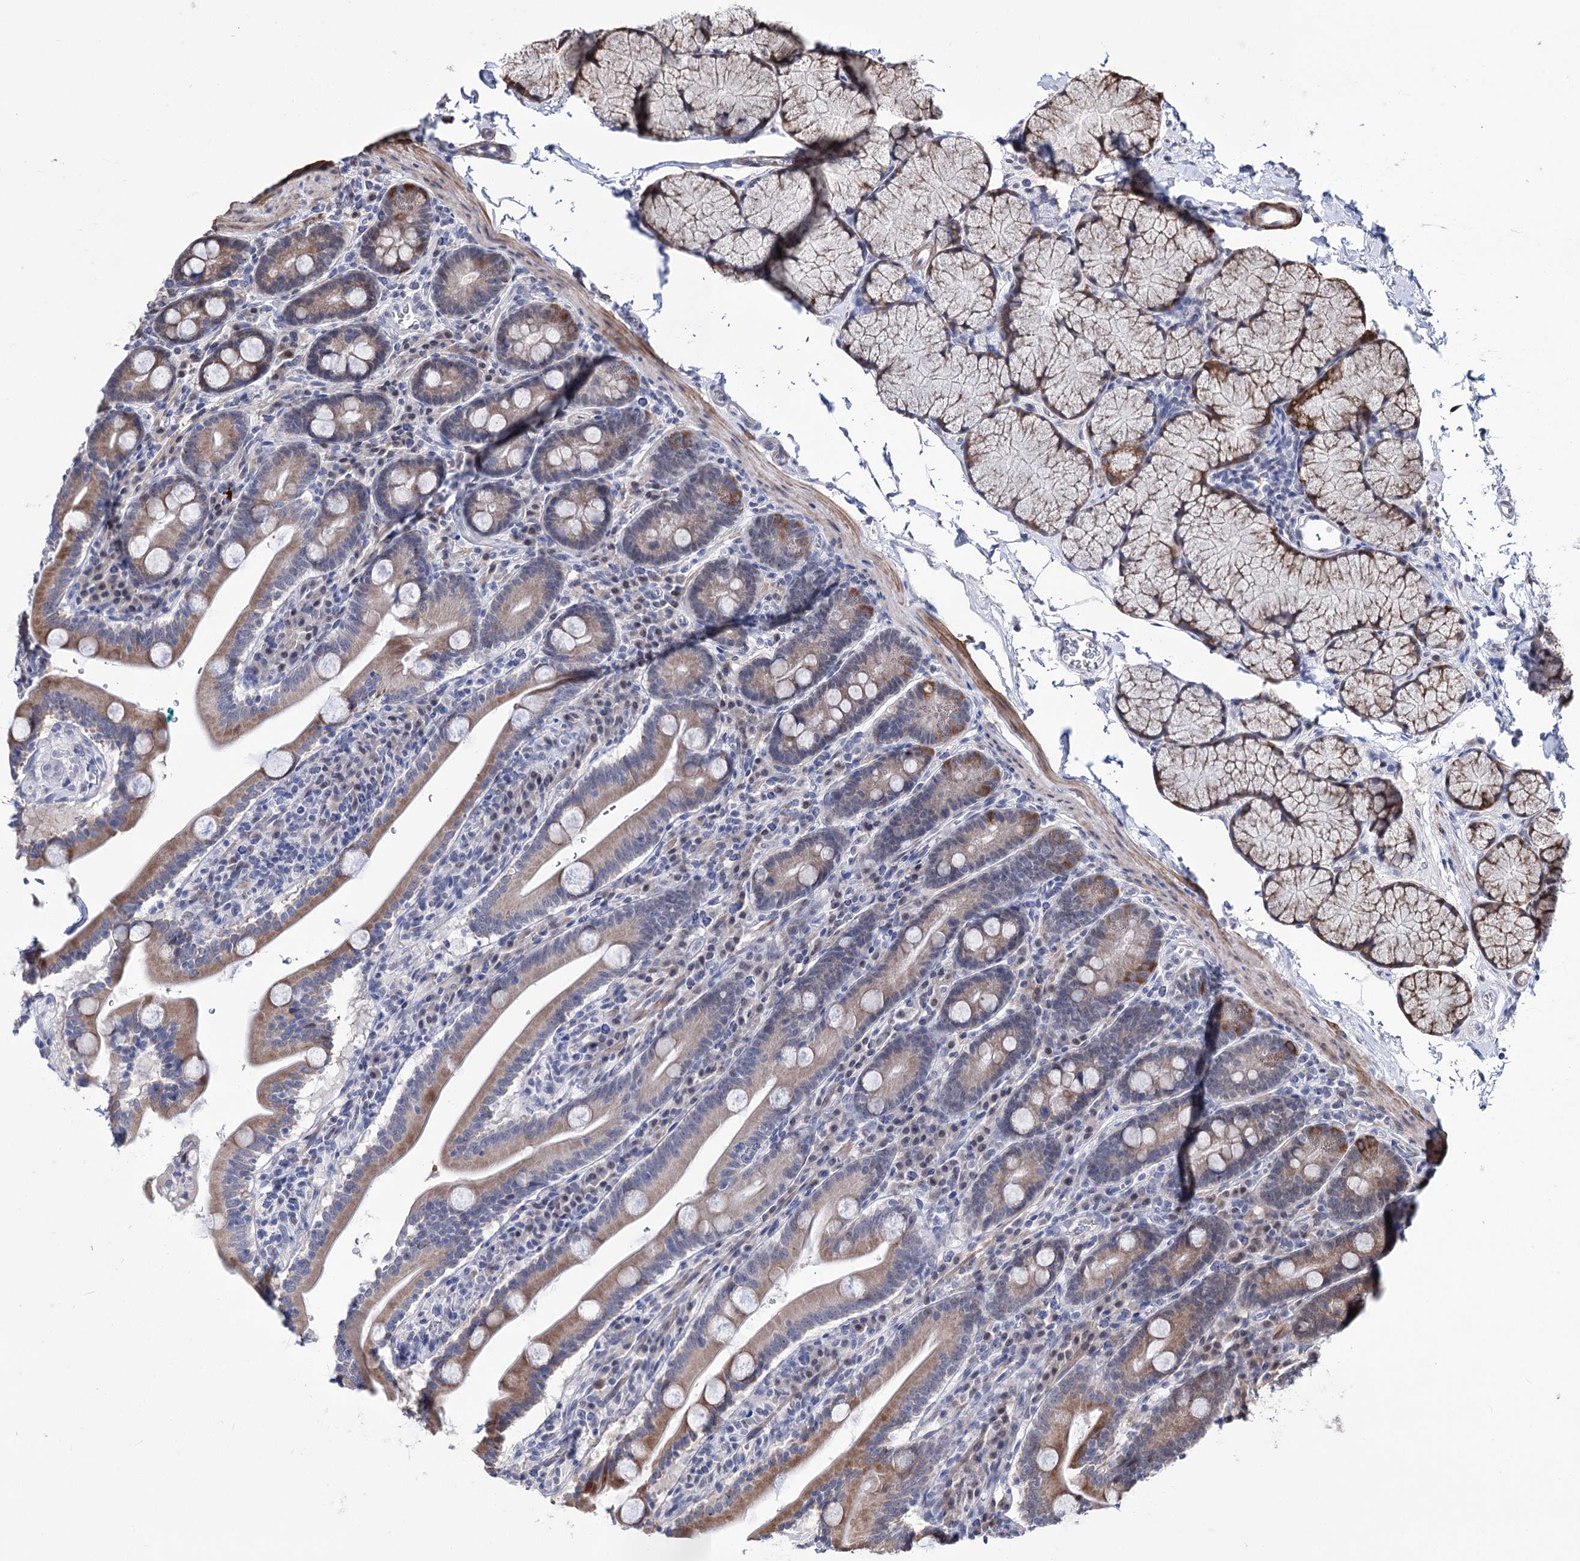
{"staining": {"intensity": "moderate", "quantity": "25%-75%", "location": "cytoplasmic/membranous"}, "tissue": "duodenum", "cell_type": "Glandular cells", "image_type": "normal", "snomed": [{"axis": "morphology", "description": "Normal tissue, NOS"}, {"axis": "topography", "description": "Duodenum"}], "caption": "The histopathology image demonstrates staining of benign duodenum, revealing moderate cytoplasmic/membranous protein expression (brown color) within glandular cells. (DAB (3,3'-diaminobenzidine) IHC, brown staining for protein, blue staining for nuclei).", "gene": "PPRC1", "patient": {"sex": "male", "age": 35}}